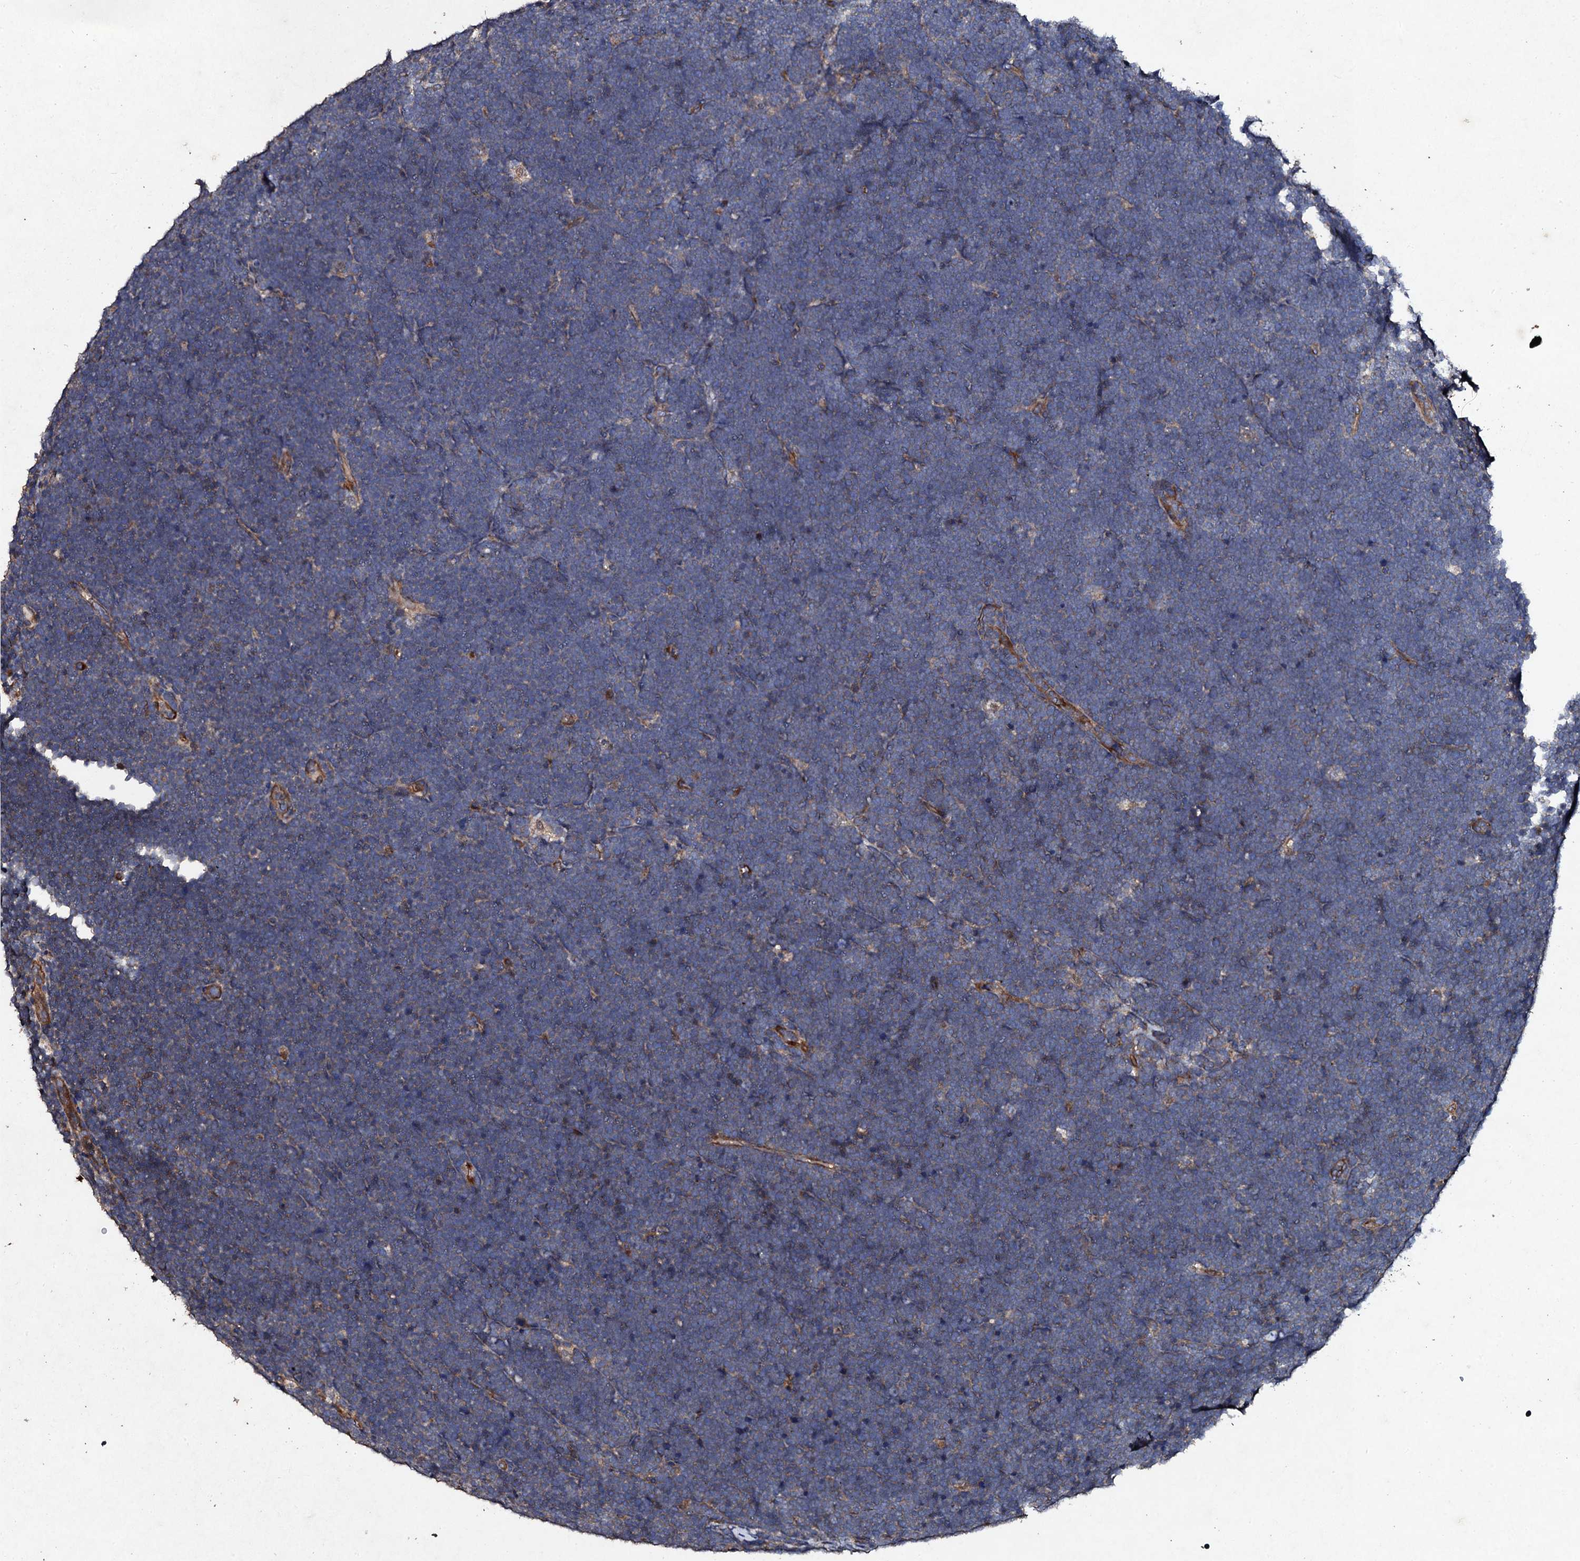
{"staining": {"intensity": "negative", "quantity": "none", "location": "none"}, "tissue": "lymphoma", "cell_type": "Tumor cells", "image_type": "cancer", "snomed": [{"axis": "morphology", "description": "Malignant lymphoma, non-Hodgkin's type, High grade"}, {"axis": "topography", "description": "Lymph node"}], "caption": "This image is of malignant lymphoma, non-Hodgkin's type (high-grade) stained with immunohistochemistry (IHC) to label a protein in brown with the nuclei are counter-stained blue. There is no expression in tumor cells. (DAB (3,3'-diaminobenzidine) IHC visualized using brightfield microscopy, high magnification).", "gene": "MOCOS", "patient": {"sex": "male", "age": 13}}